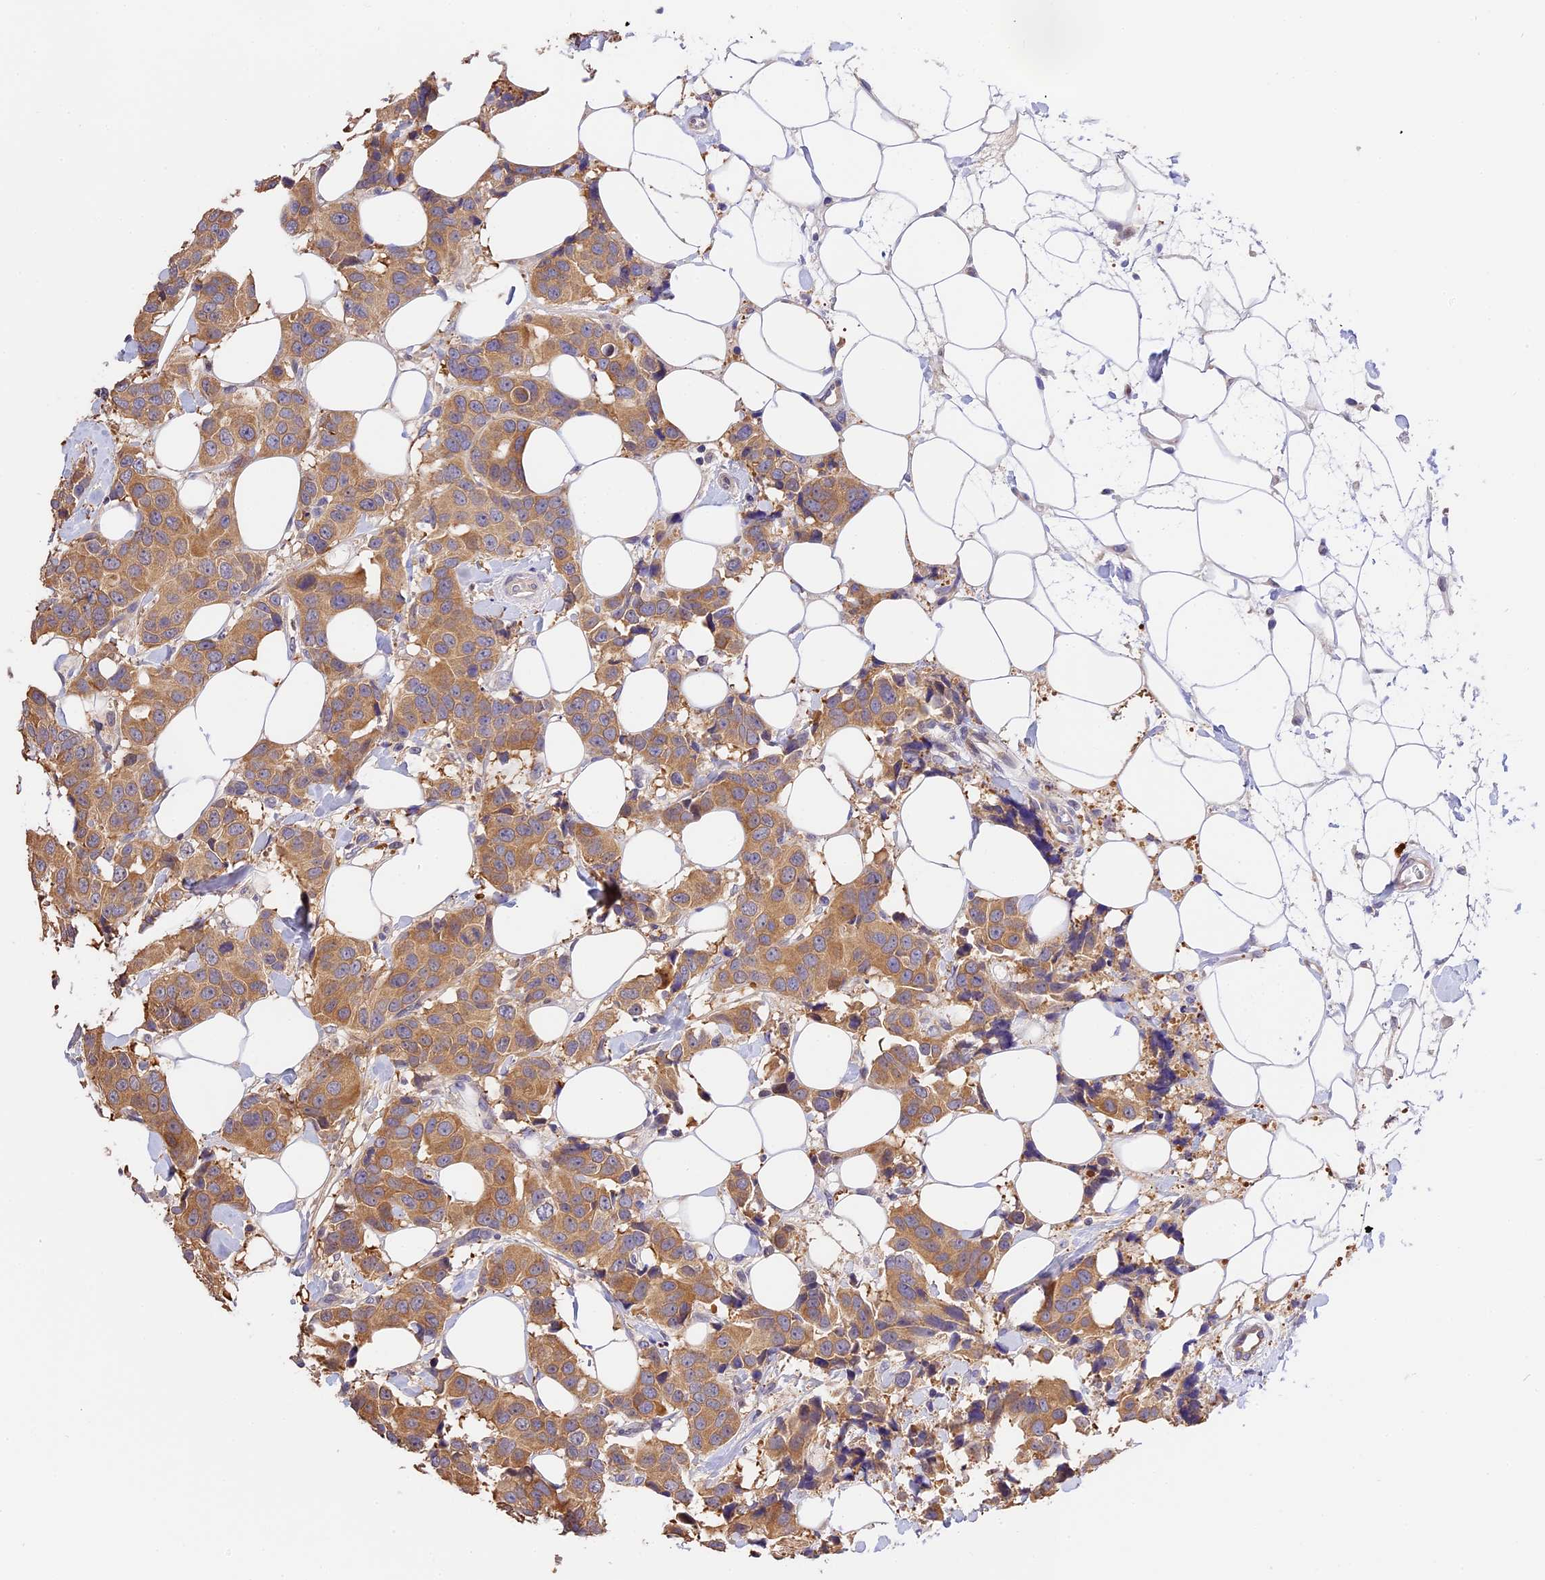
{"staining": {"intensity": "moderate", "quantity": ">75%", "location": "cytoplasmic/membranous"}, "tissue": "breast cancer", "cell_type": "Tumor cells", "image_type": "cancer", "snomed": [{"axis": "morphology", "description": "Normal tissue, NOS"}, {"axis": "morphology", "description": "Duct carcinoma"}, {"axis": "topography", "description": "Breast"}], "caption": "Moderate cytoplasmic/membranous staining is seen in approximately >75% of tumor cells in breast cancer (intraductal carcinoma).", "gene": "BSCL2", "patient": {"sex": "female", "age": 39}}